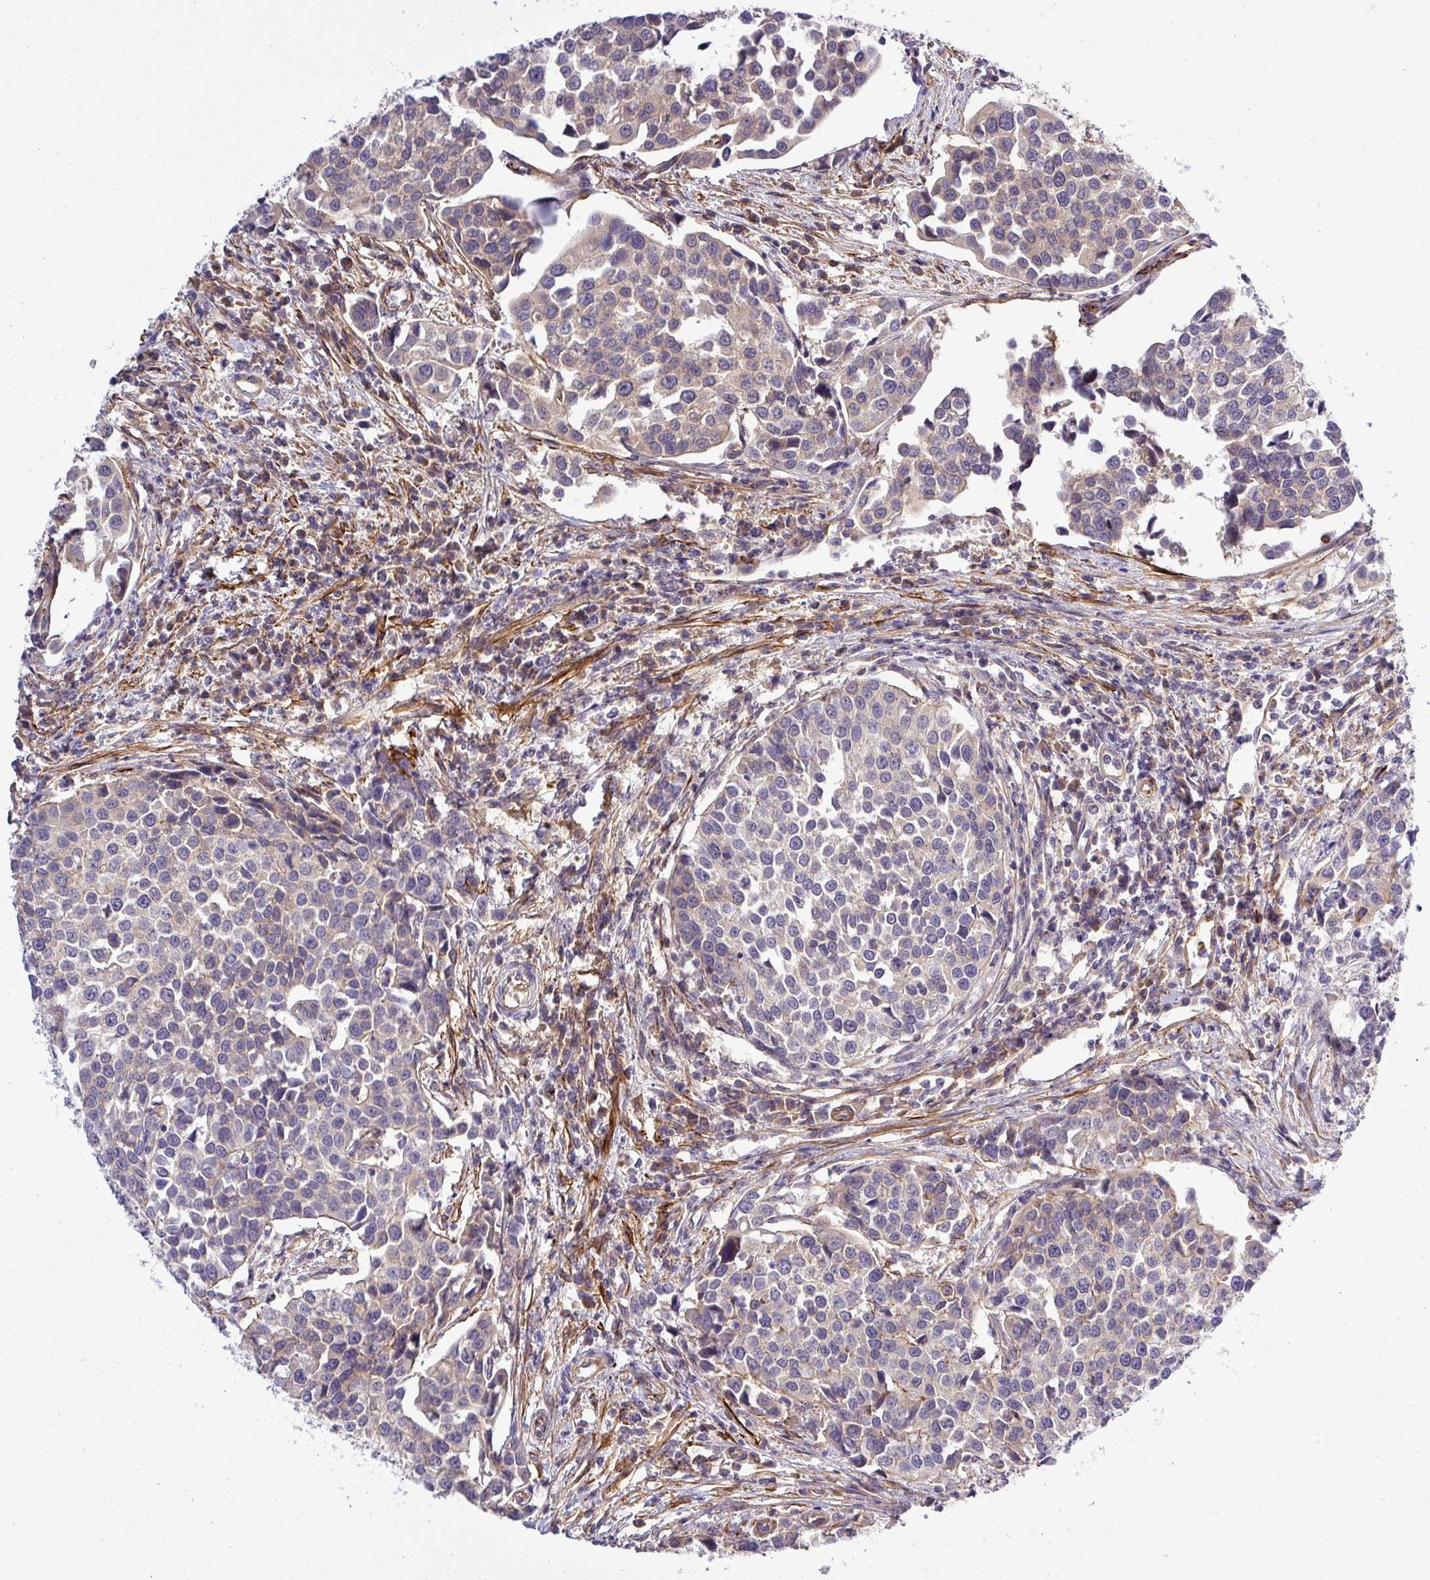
{"staining": {"intensity": "negative", "quantity": "none", "location": "none"}, "tissue": "urothelial cancer", "cell_type": "Tumor cells", "image_type": "cancer", "snomed": [{"axis": "morphology", "description": "Urothelial carcinoma, Low grade"}, {"axis": "topography", "description": "Urinary bladder"}], "caption": "Low-grade urothelial carcinoma stained for a protein using immunohistochemistry exhibits no positivity tumor cells.", "gene": "PARD6A", "patient": {"sex": "female", "age": 78}}